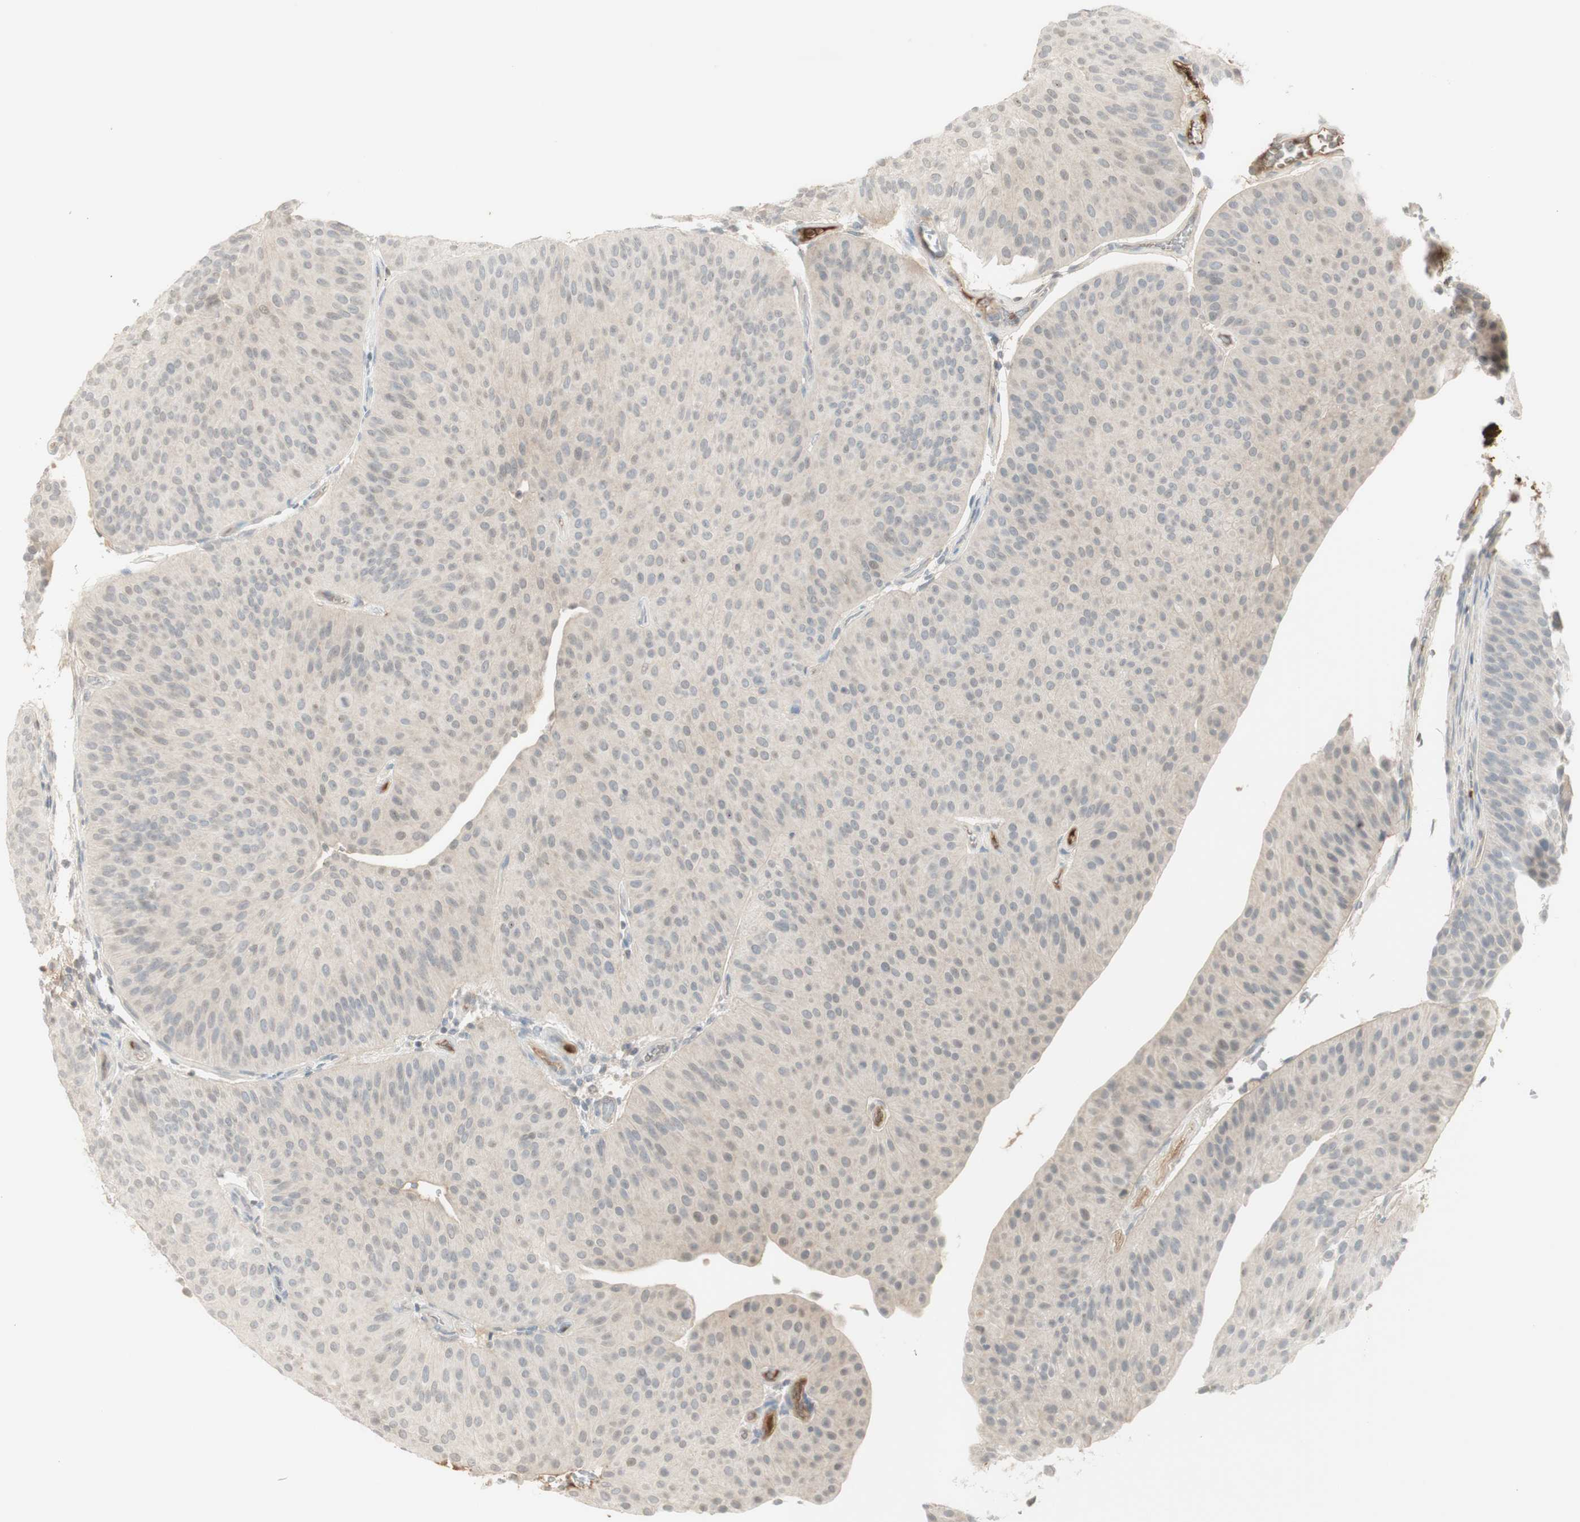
{"staining": {"intensity": "negative", "quantity": "none", "location": "none"}, "tissue": "urothelial cancer", "cell_type": "Tumor cells", "image_type": "cancer", "snomed": [{"axis": "morphology", "description": "Urothelial carcinoma, Low grade"}, {"axis": "topography", "description": "Urinary bladder"}], "caption": "This is an immunohistochemistry image of human urothelial cancer. There is no expression in tumor cells.", "gene": "NID1", "patient": {"sex": "female", "age": 60}}